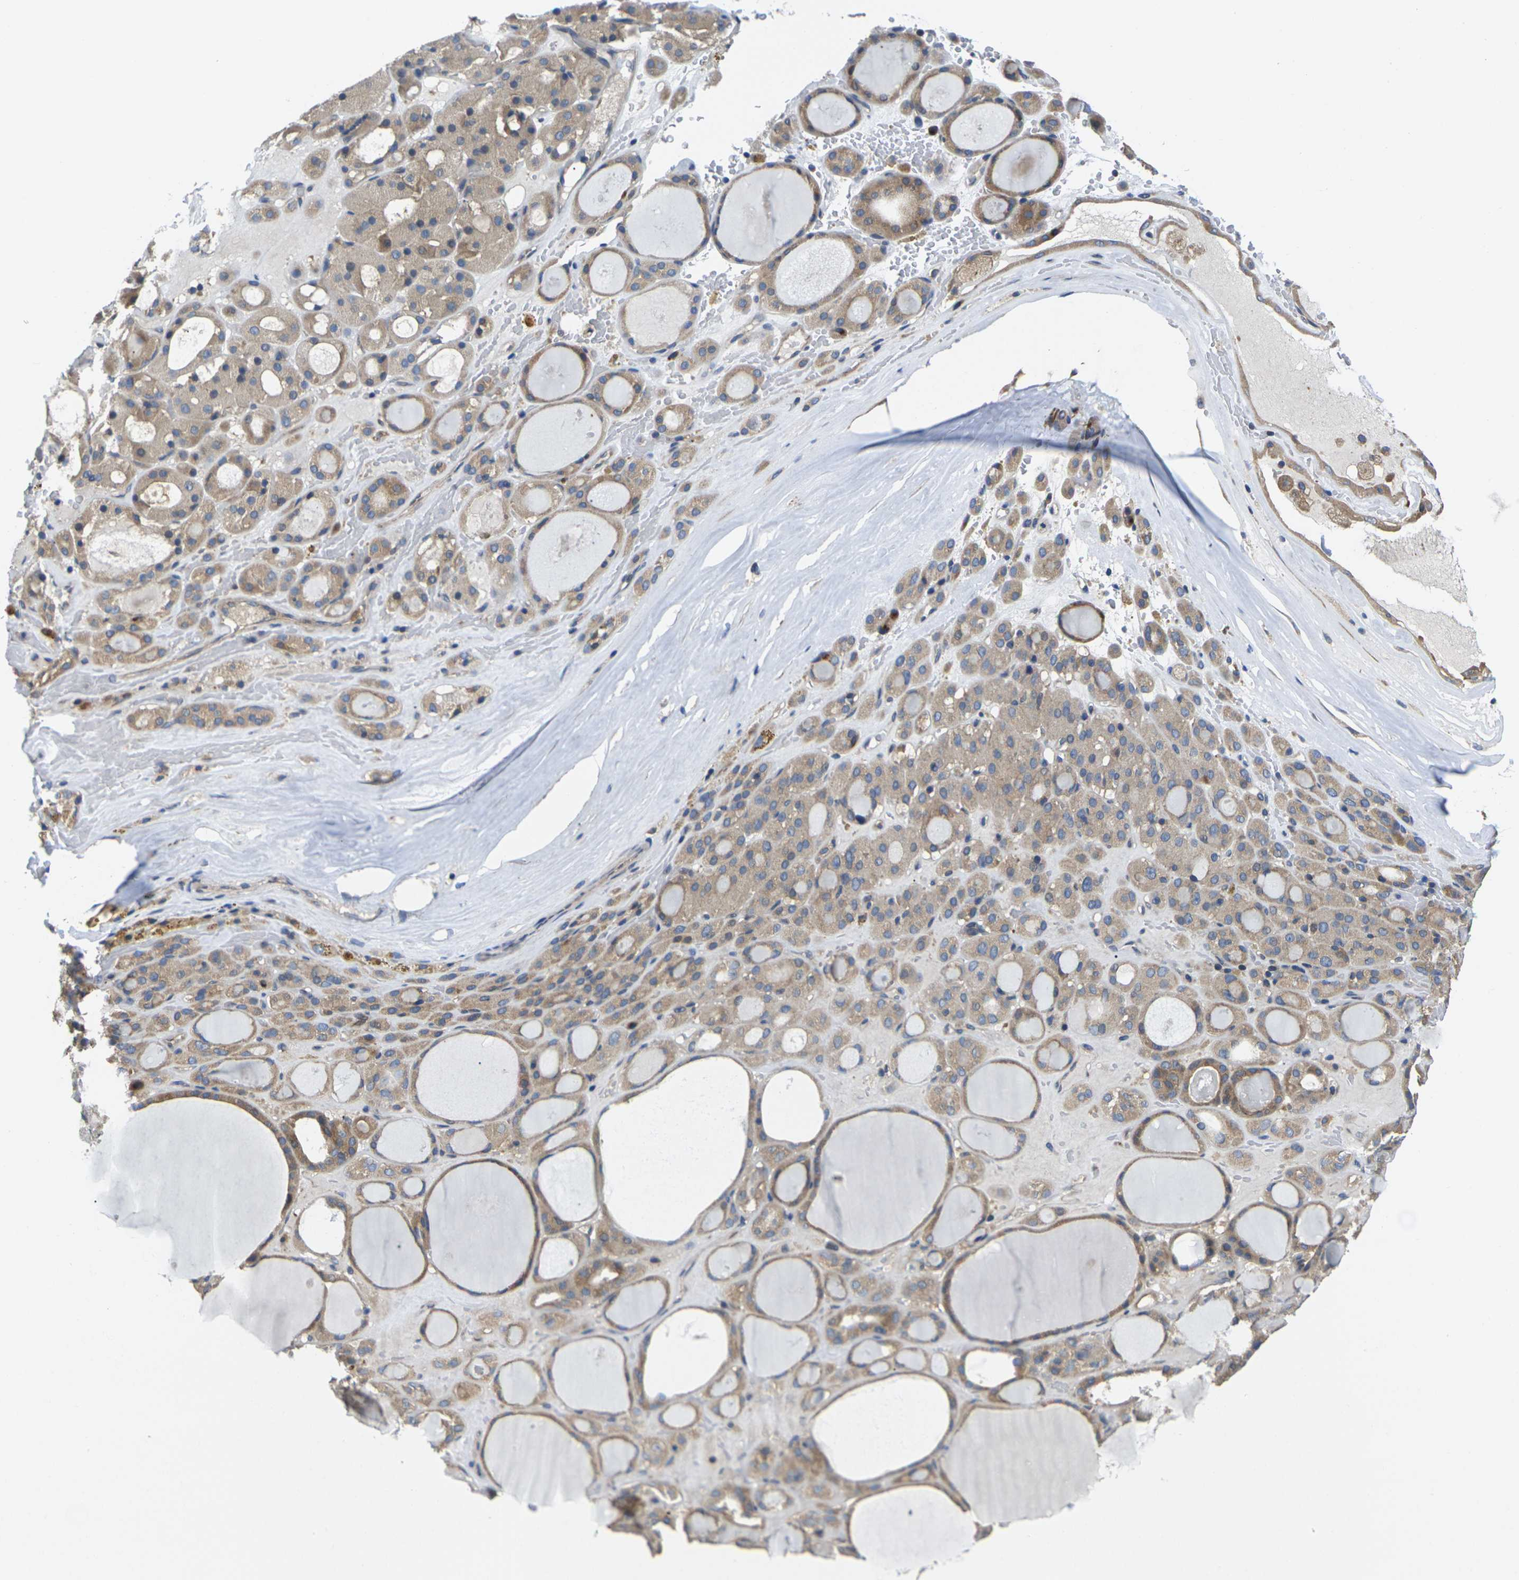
{"staining": {"intensity": "moderate", "quantity": ">75%", "location": "cytoplasmic/membranous"}, "tissue": "thyroid gland", "cell_type": "Glandular cells", "image_type": "normal", "snomed": [{"axis": "morphology", "description": "Normal tissue, NOS"}, {"axis": "morphology", "description": "Carcinoma, NOS"}, {"axis": "topography", "description": "Thyroid gland"}], "caption": "Immunohistochemistry (IHC) histopathology image of unremarkable thyroid gland: human thyroid gland stained using IHC shows medium levels of moderate protein expression localized specifically in the cytoplasmic/membranous of glandular cells, appearing as a cytoplasmic/membranous brown color.", "gene": "TMCC2", "patient": {"sex": "female", "age": 86}}